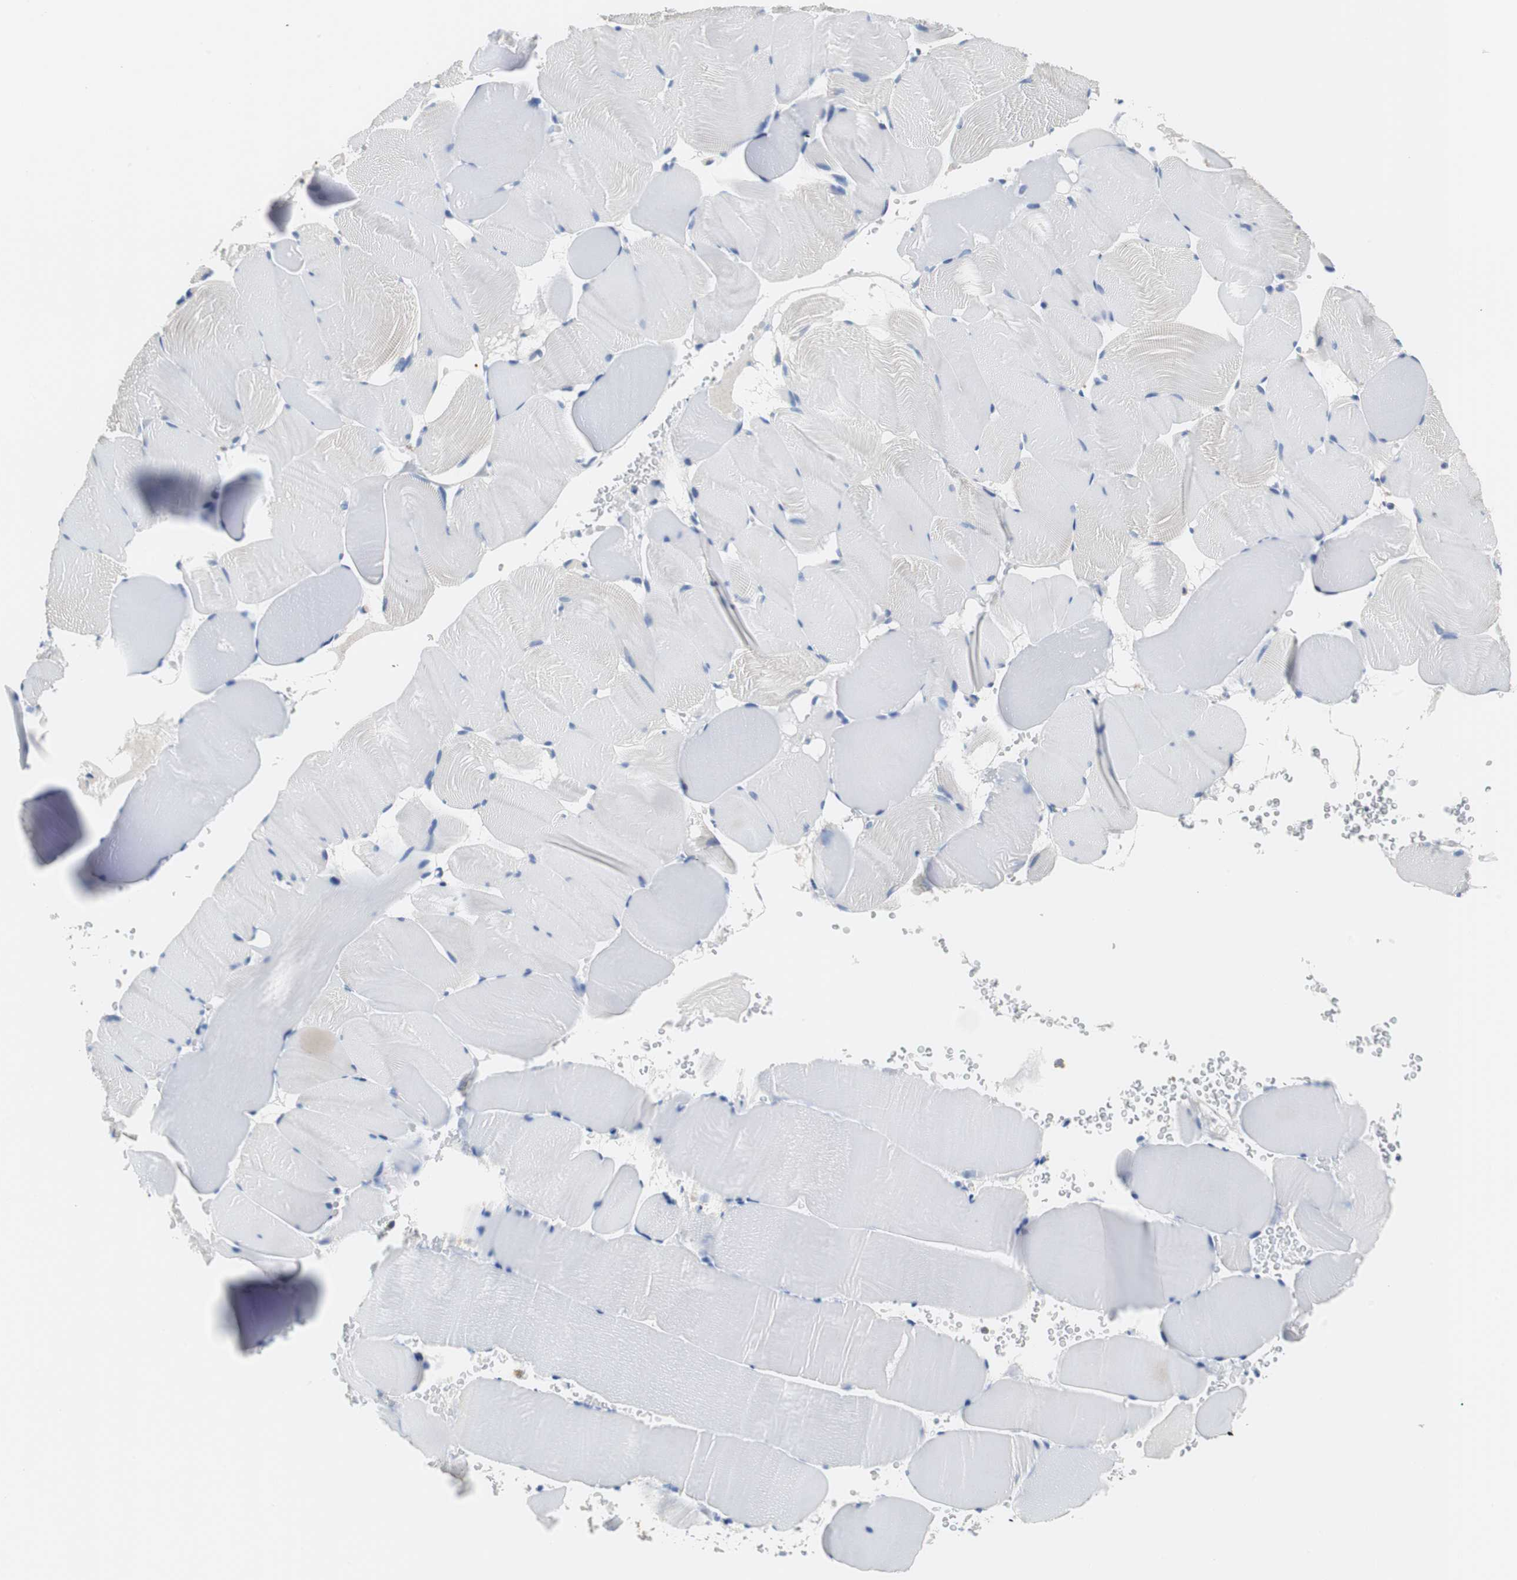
{"staining": {"intensity": "negative", "quantity": "none", "location": "none"}, "tissue": "skeletal muscle", "cell_type": "Myocytes", "image_type": "normal", "snomed": [{"axis": "morphology", "description": "Normal tissue, NOS"}, {"axis": "topography", "description": "Skeletal muscle"}], "caption": "Immunohistochemistry histopathology image of benign skeletal muscle: human skeletal muscle stained with DAB (3,3'-diaminobenzidine) exhibits no significant protein staining in myocytes. (Brightfield microscopy of DAB (3,3'-diaminobenzidine) immunohistochemistry at high magnification).", "gene": "VAMP8", "patient": {"sex": "male", "age": 62}}